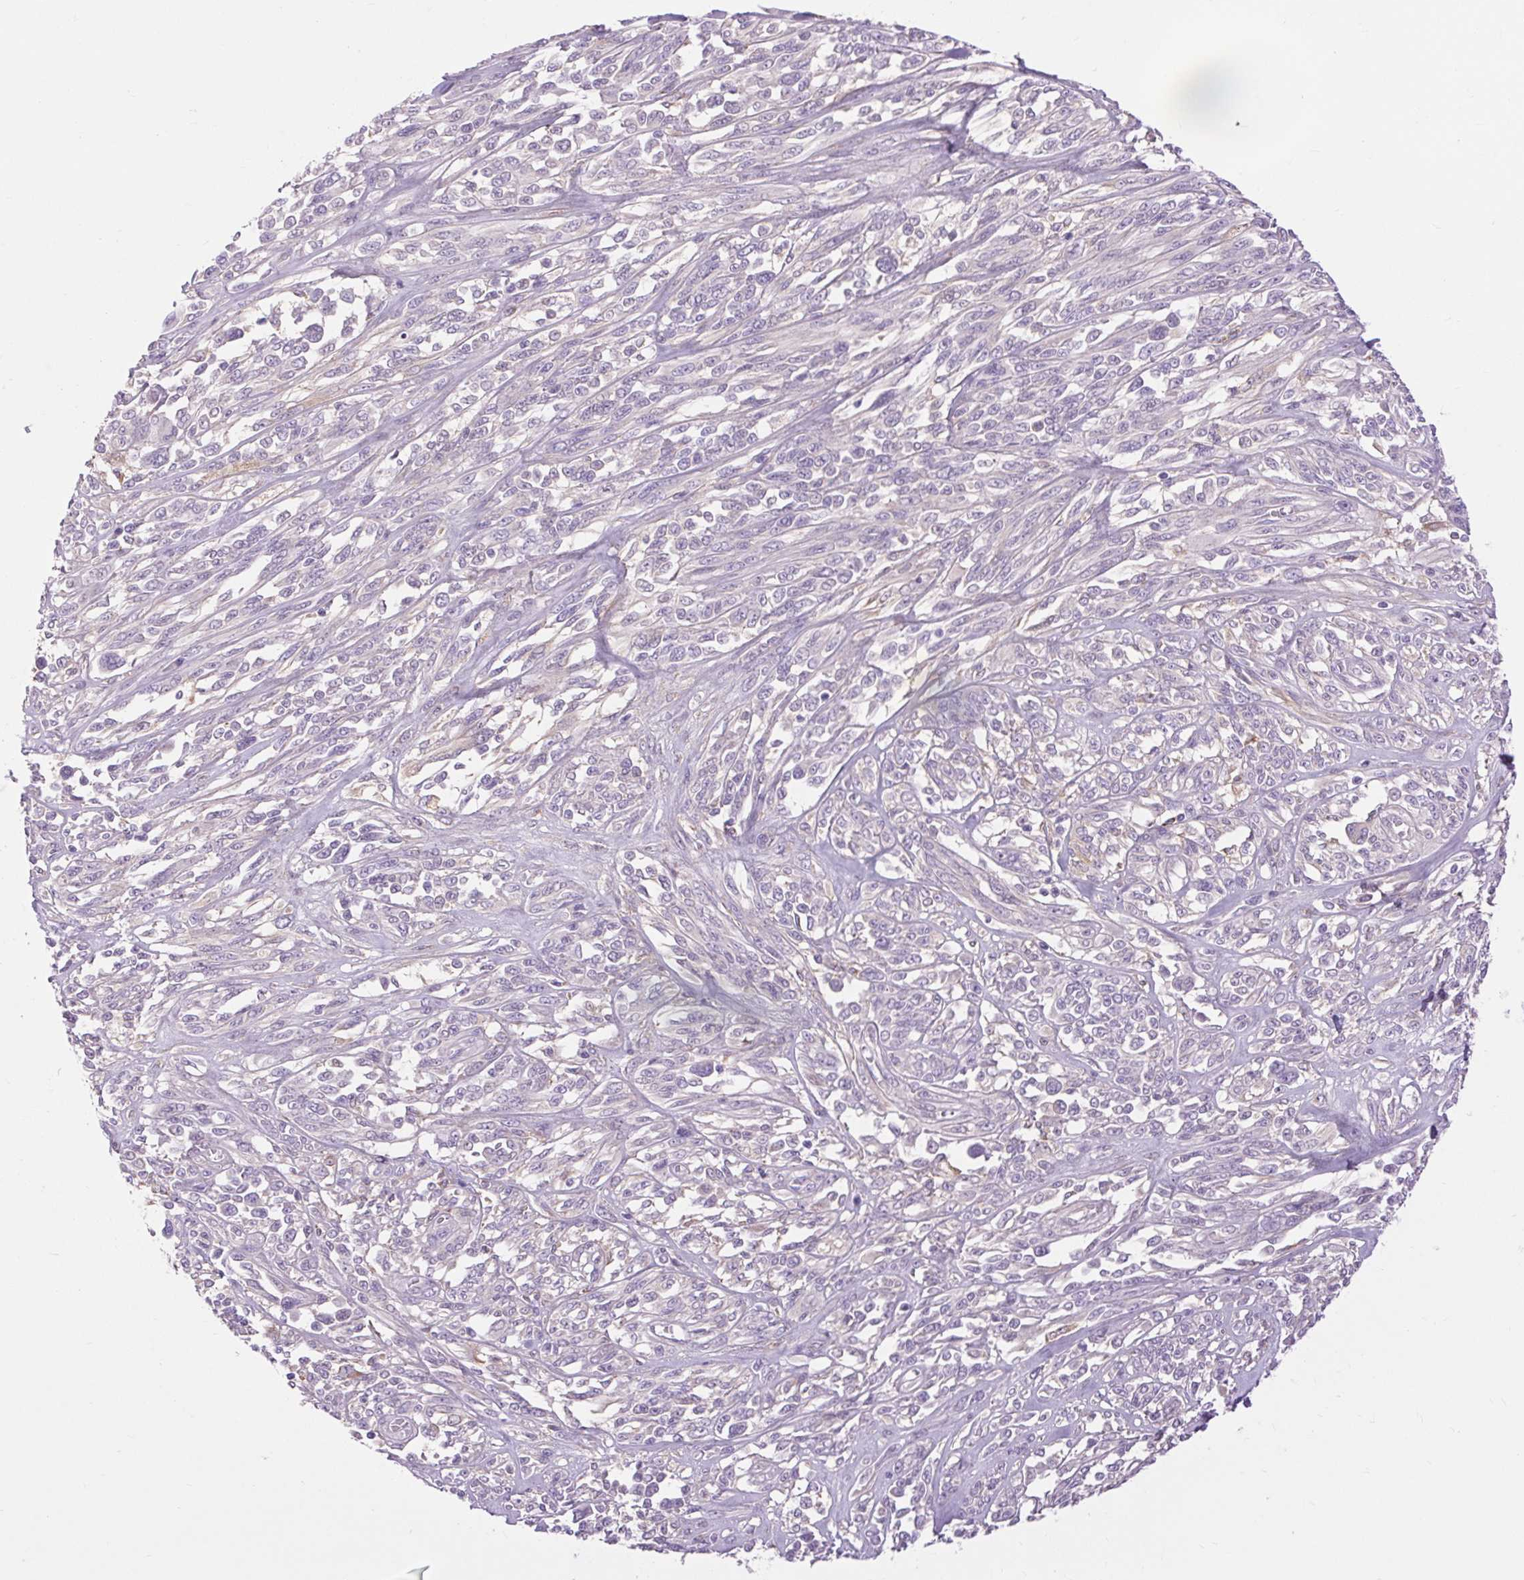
{"staining": {"intensity": "negative", "quantity": "none", "location": "none"}, "tissue": "melanoma", "cell_type": "Tumor cells", "image_type": "cancer", "snomed": [{"axis": "morphology", "description": "Malignant melanoma, NOS"}, {"axis": "topography", "description": "Skin"}], "caption": "DAB immunohistochemical staining of human malignant melanoma exhibits no significant staining in tumor cells.", "gene": "SOWAHC", "patient": {"sex": "female", "age": 91}}